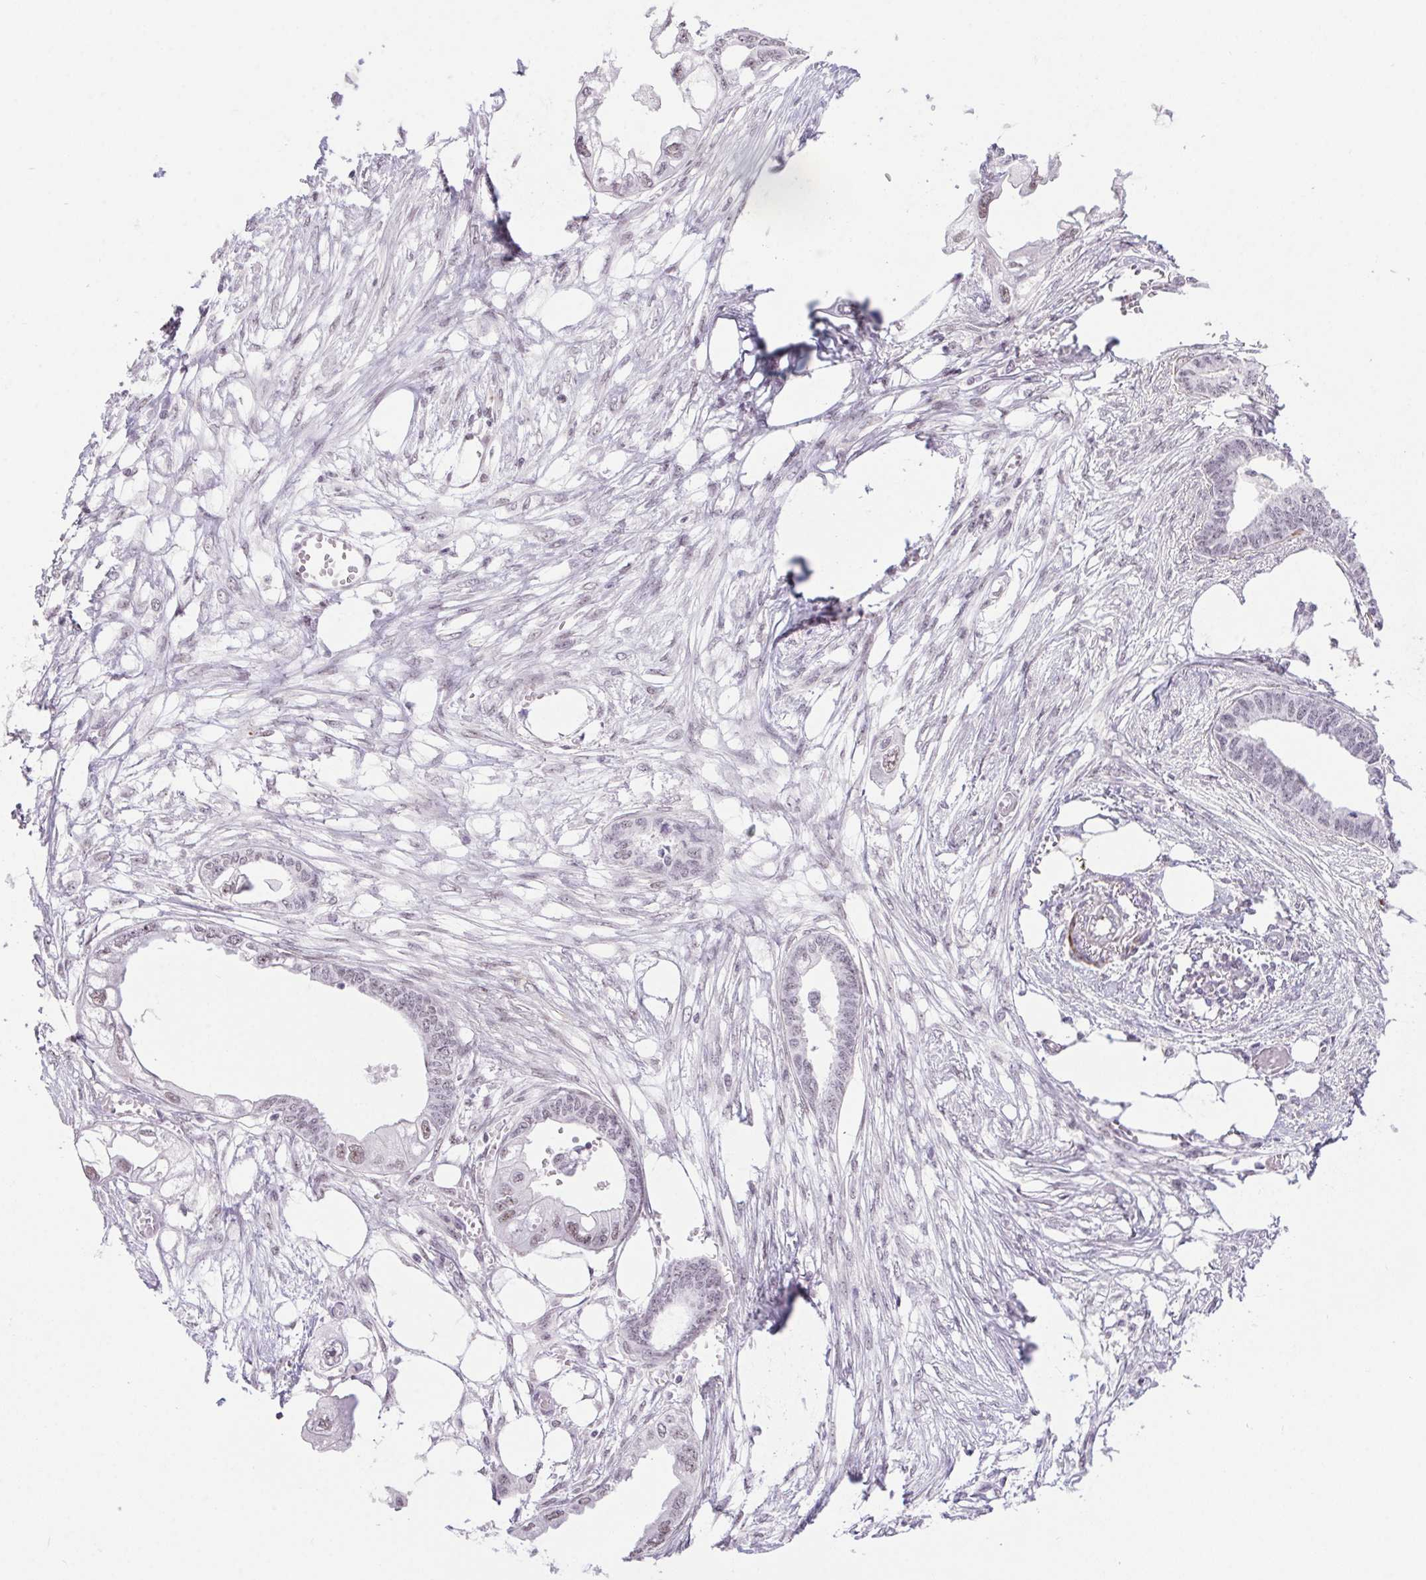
{"staining": {"intensity": "weak", "quantity": "<25%", "location": "nuclear"}, "tissue": "endometrial cancer", "cell_type": "Tumor cells", "image_type": "cancer", "snomed": [{"axis": "morphology", "description": "Adenocarcinoma, NOS"}, {"axis": "morphology", "description": "Adenocarcinoma, metastatic, NOS"}, {"axis": "topography", "description": "Adipose tissue"}, {"axis": "topography", "description": "Endometrium"}], "caption": "Endometrial cancer was stained to show a protein in brown. There is no significant expression in tumor cells.", "gene": "DDX17", "patient": {"sex": "female", "age": 67}}